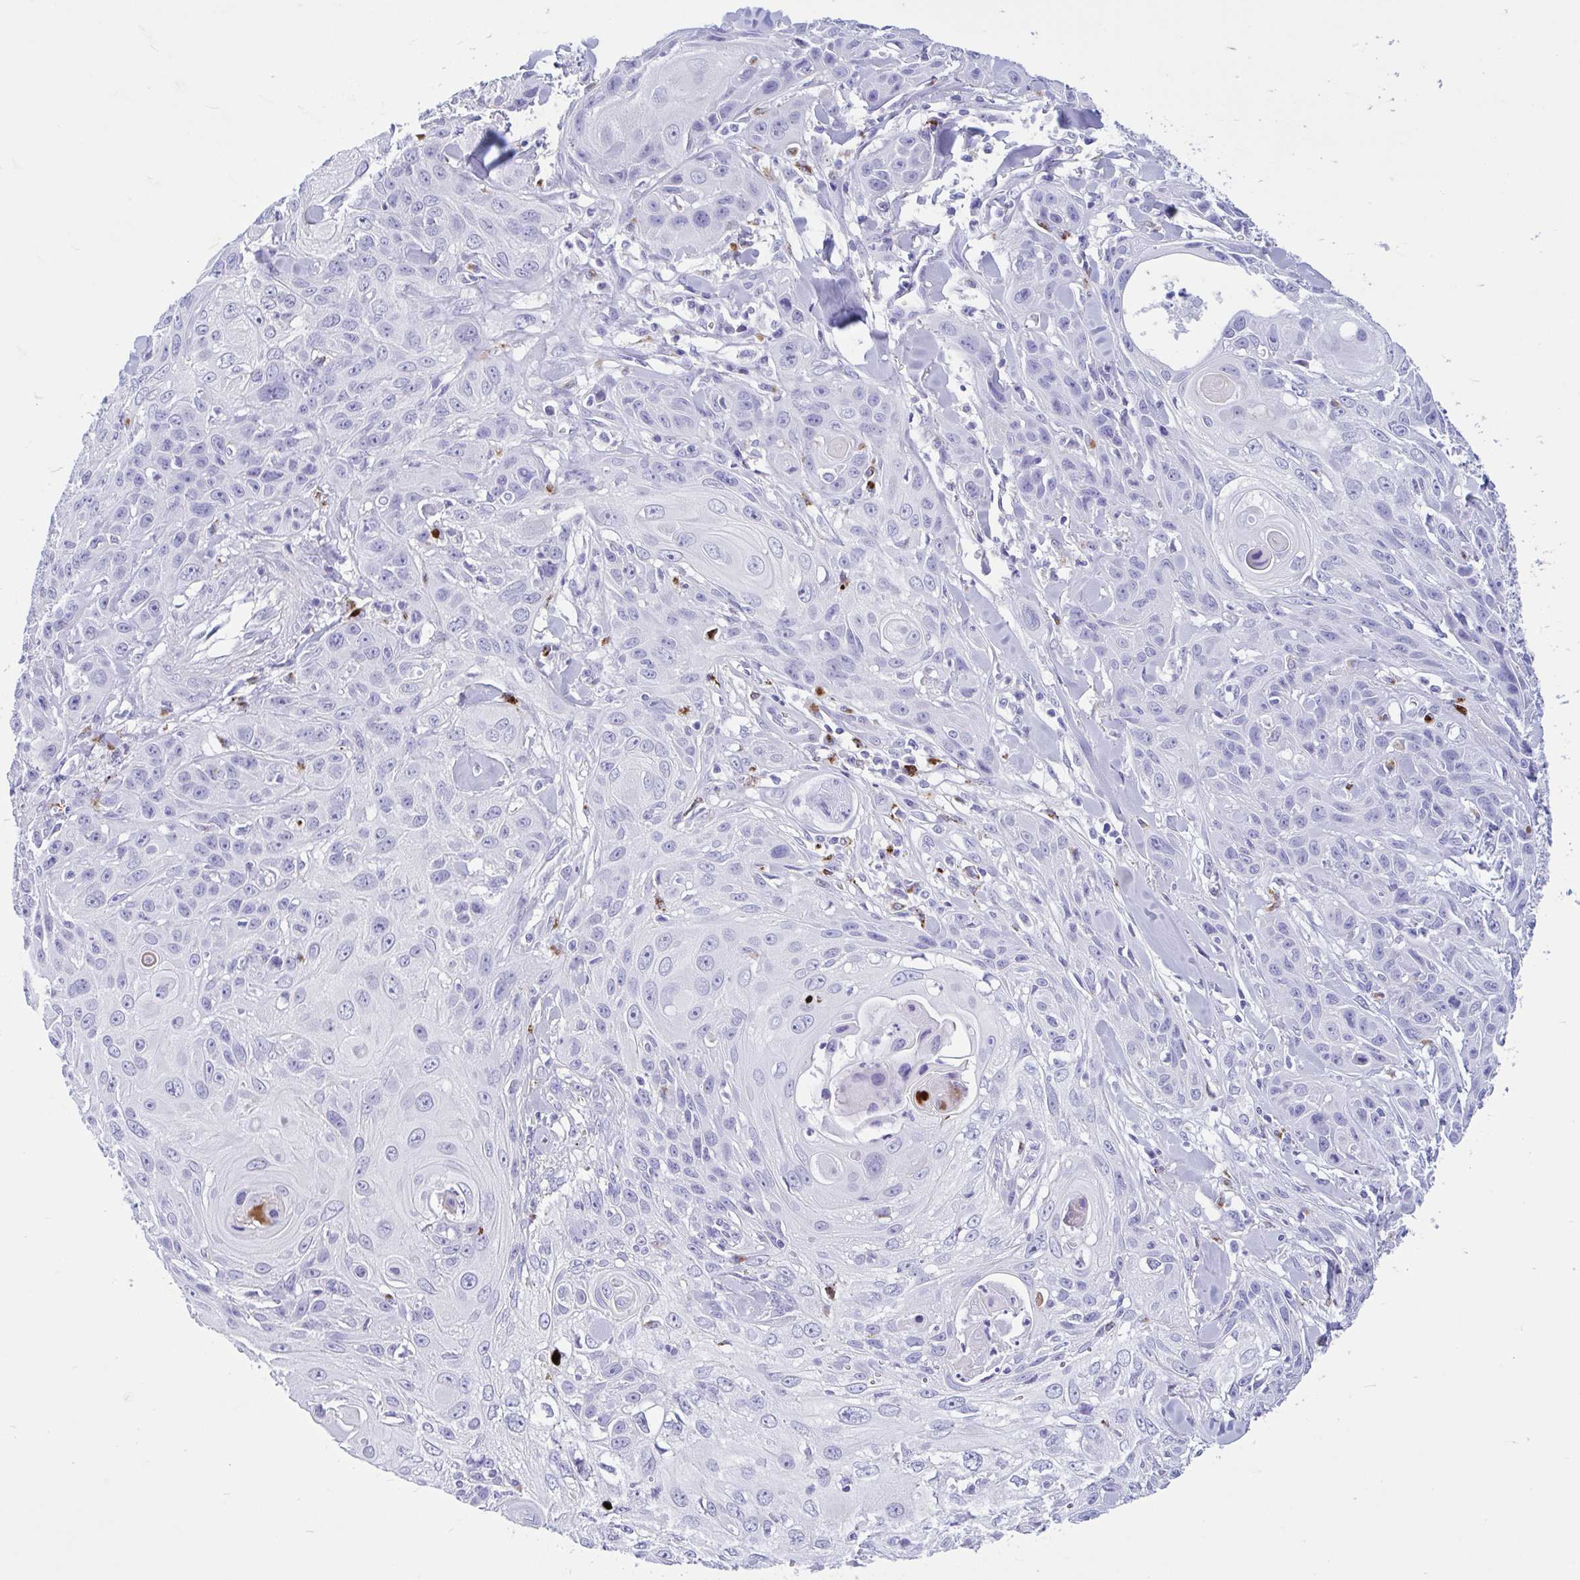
{"staining": {"intensity": "negative", "quantity": "none", "location": "none"}, "tissue": "skin cancer", "cell_type": "Tumor cells", "image_type": "cancer", "snomed": [{"axis": "morphology", "description": "Squamous cell carcinoma, NOS"}, {"axis": "topography", "description": "Skin"}, {"axis": "topography", "description": "Vulva"}], "caption": "An IHC photomicrograph of skin squamous cell carcinoma is shown. There is no staining in tumor cells of skin squamous cell carcinoma. (DAB immunohistochemistry (IHC) with hematoxylin counter stain).", "gene": "OR4N4", "patient": {"sex": "female", "age": 83}}